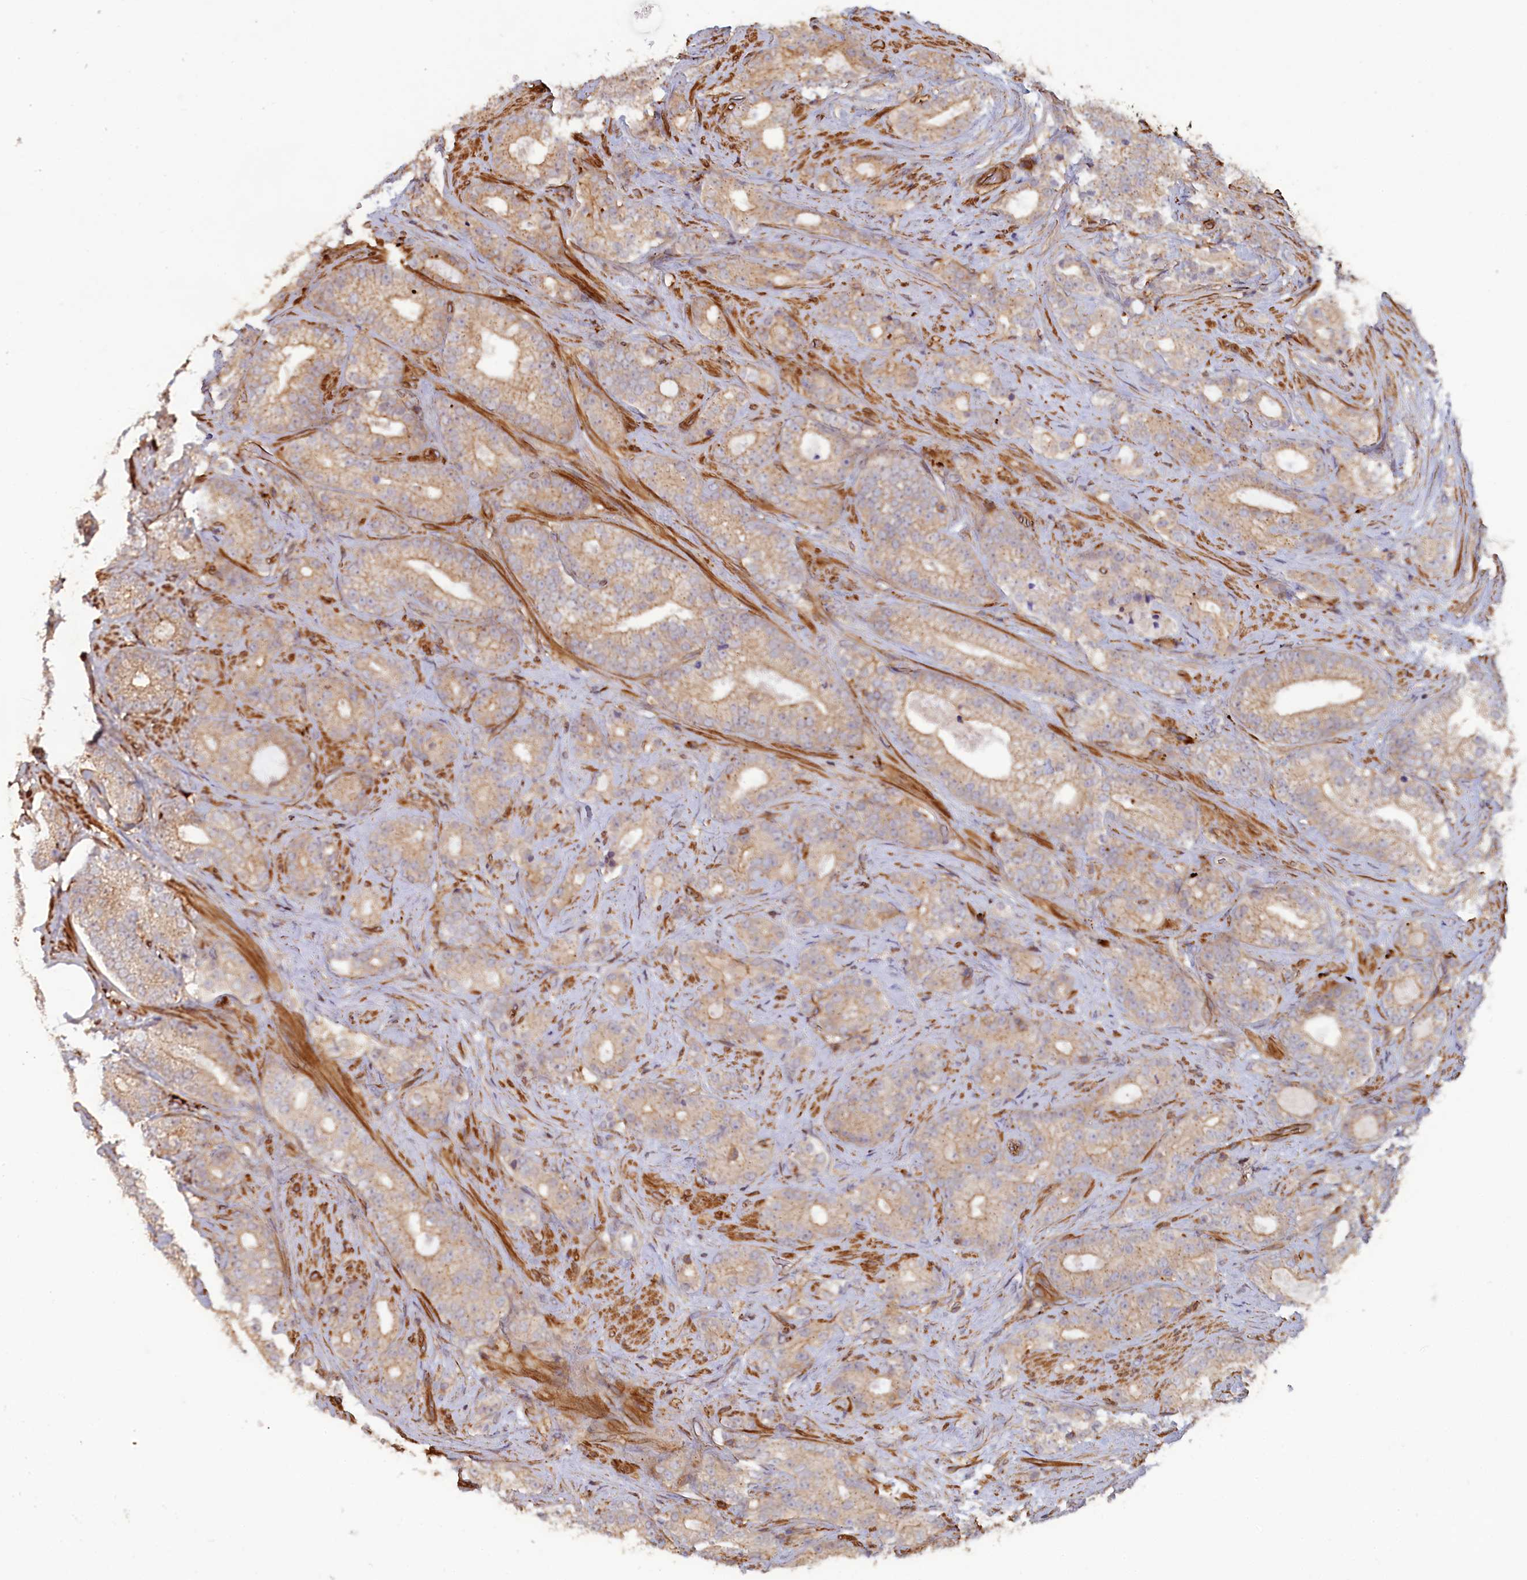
{"staining": {"intensity": "weak", "quantity": "25%-75%", "location": "cytoplasmic/membranous"}, "tissue": "prostate cancer", "cell_type": "Tumor cells", "image_type": "cancer", "snomed": [{"axis": "morphology", "description": "Adenocarcinoma, High grade"}, {"axis": "topography", "description": "Prostate and seminal vesicle, NOS"}], "caption": "Tumor cells exhibit low levels of weak cytoplasmic/membranous positivity in approximately 25%-75% of cells in human prostate cancer (high-grade adenocarcinoma).", "gene": "ANKRD27", "patient": {"sex": "male", "age": 67}}